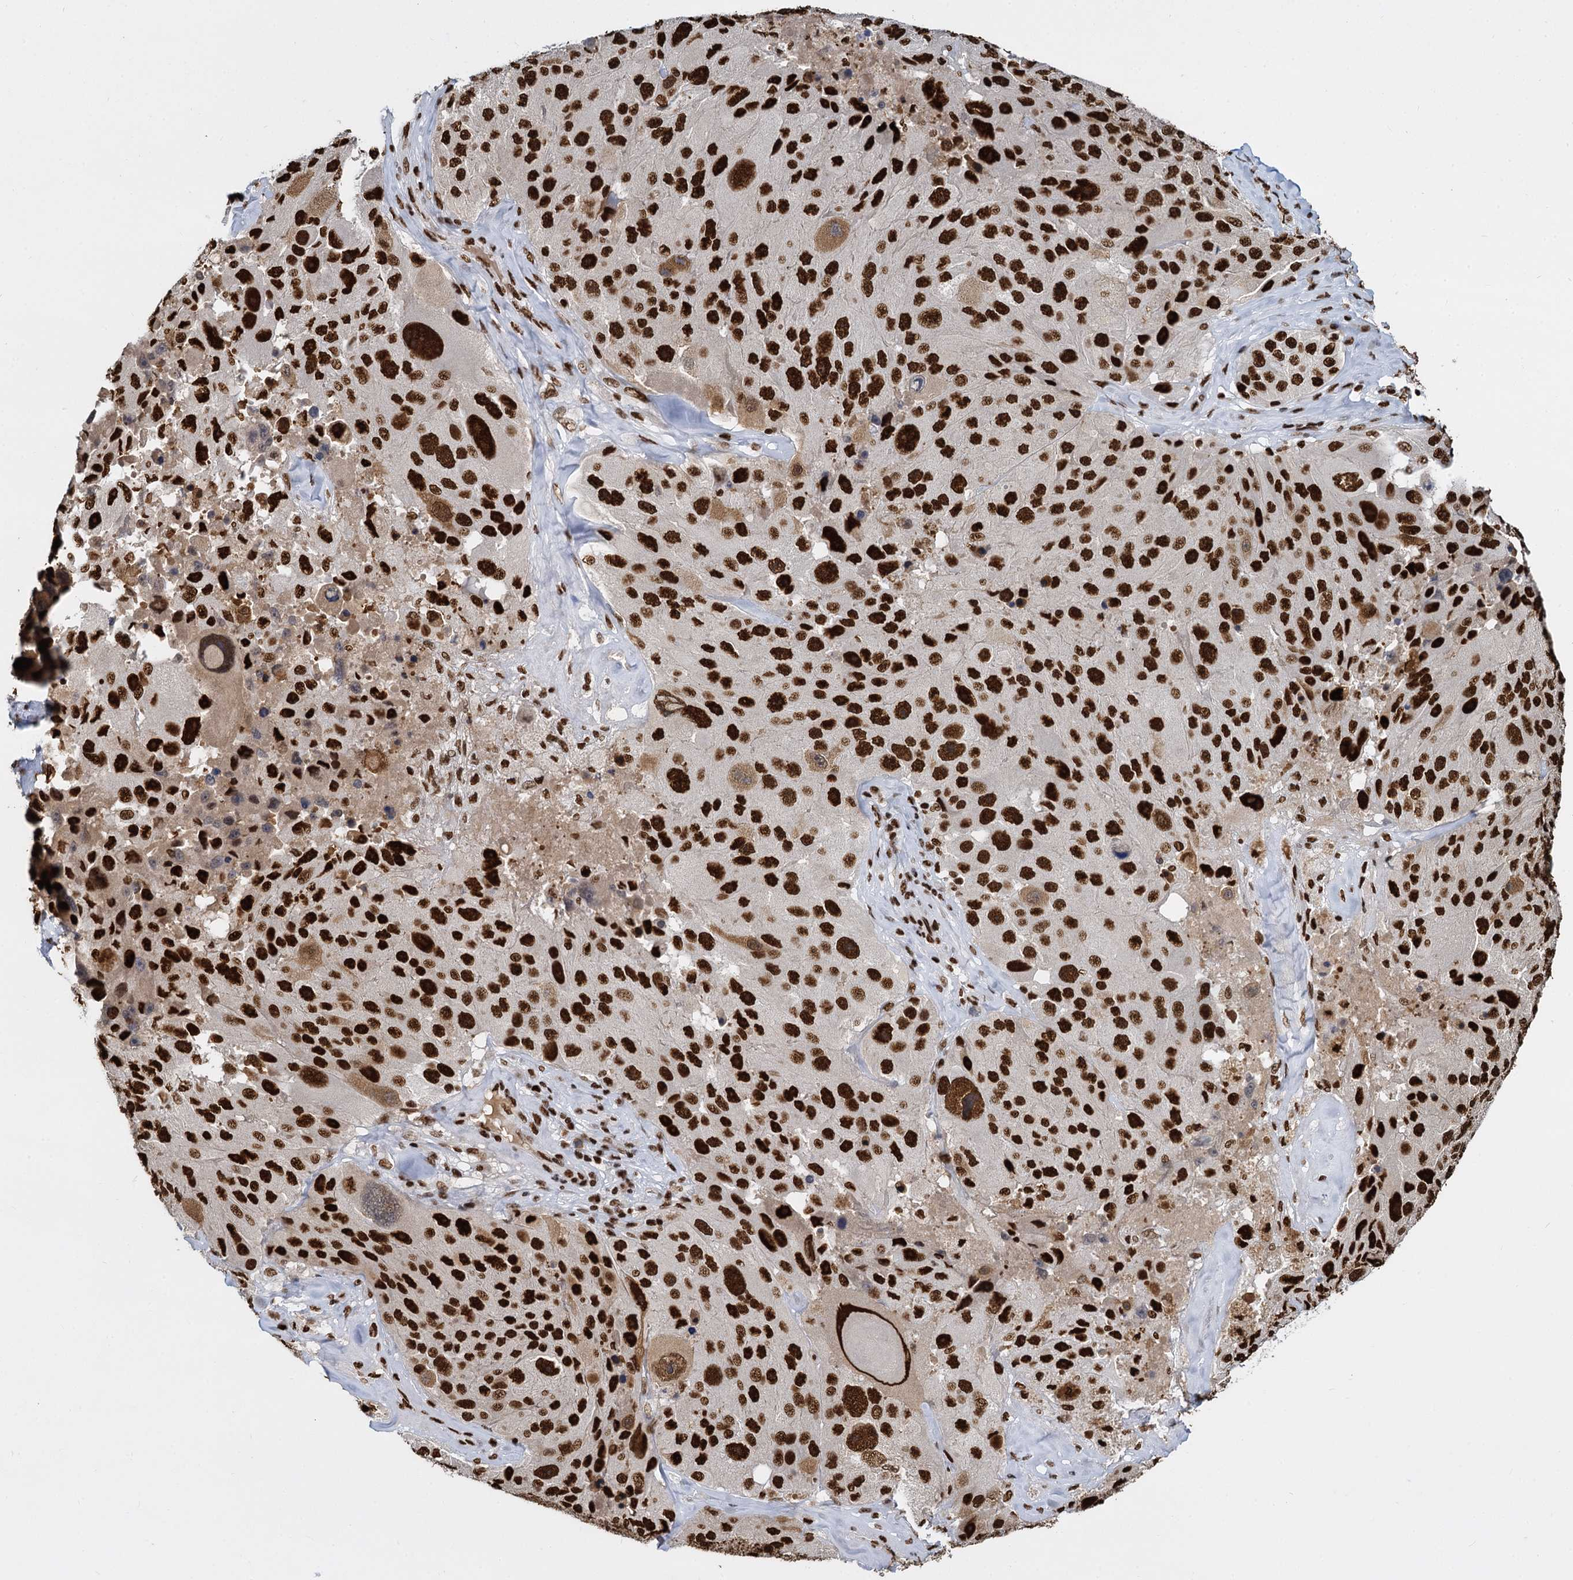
{"staining": {"intensity": "strong", "quantity": ">75%", "location": "nuclear"}, "tissue": "melanoma", "cell_type": "Tumor cells", "image_type": "cancer", "snomed": [{"axis": "morphology", "description": "Malignant melanoma, Metastatic site"}, {"axis": "topography", "description": "Lymph node"}], "caption": "Immunohistochemical staining of human melanoma demonstrates strong nuclear protein staining in about >75% of tumor cells.", "gene": "DCPS", "patient": {"sex": "male", "age": 62}}